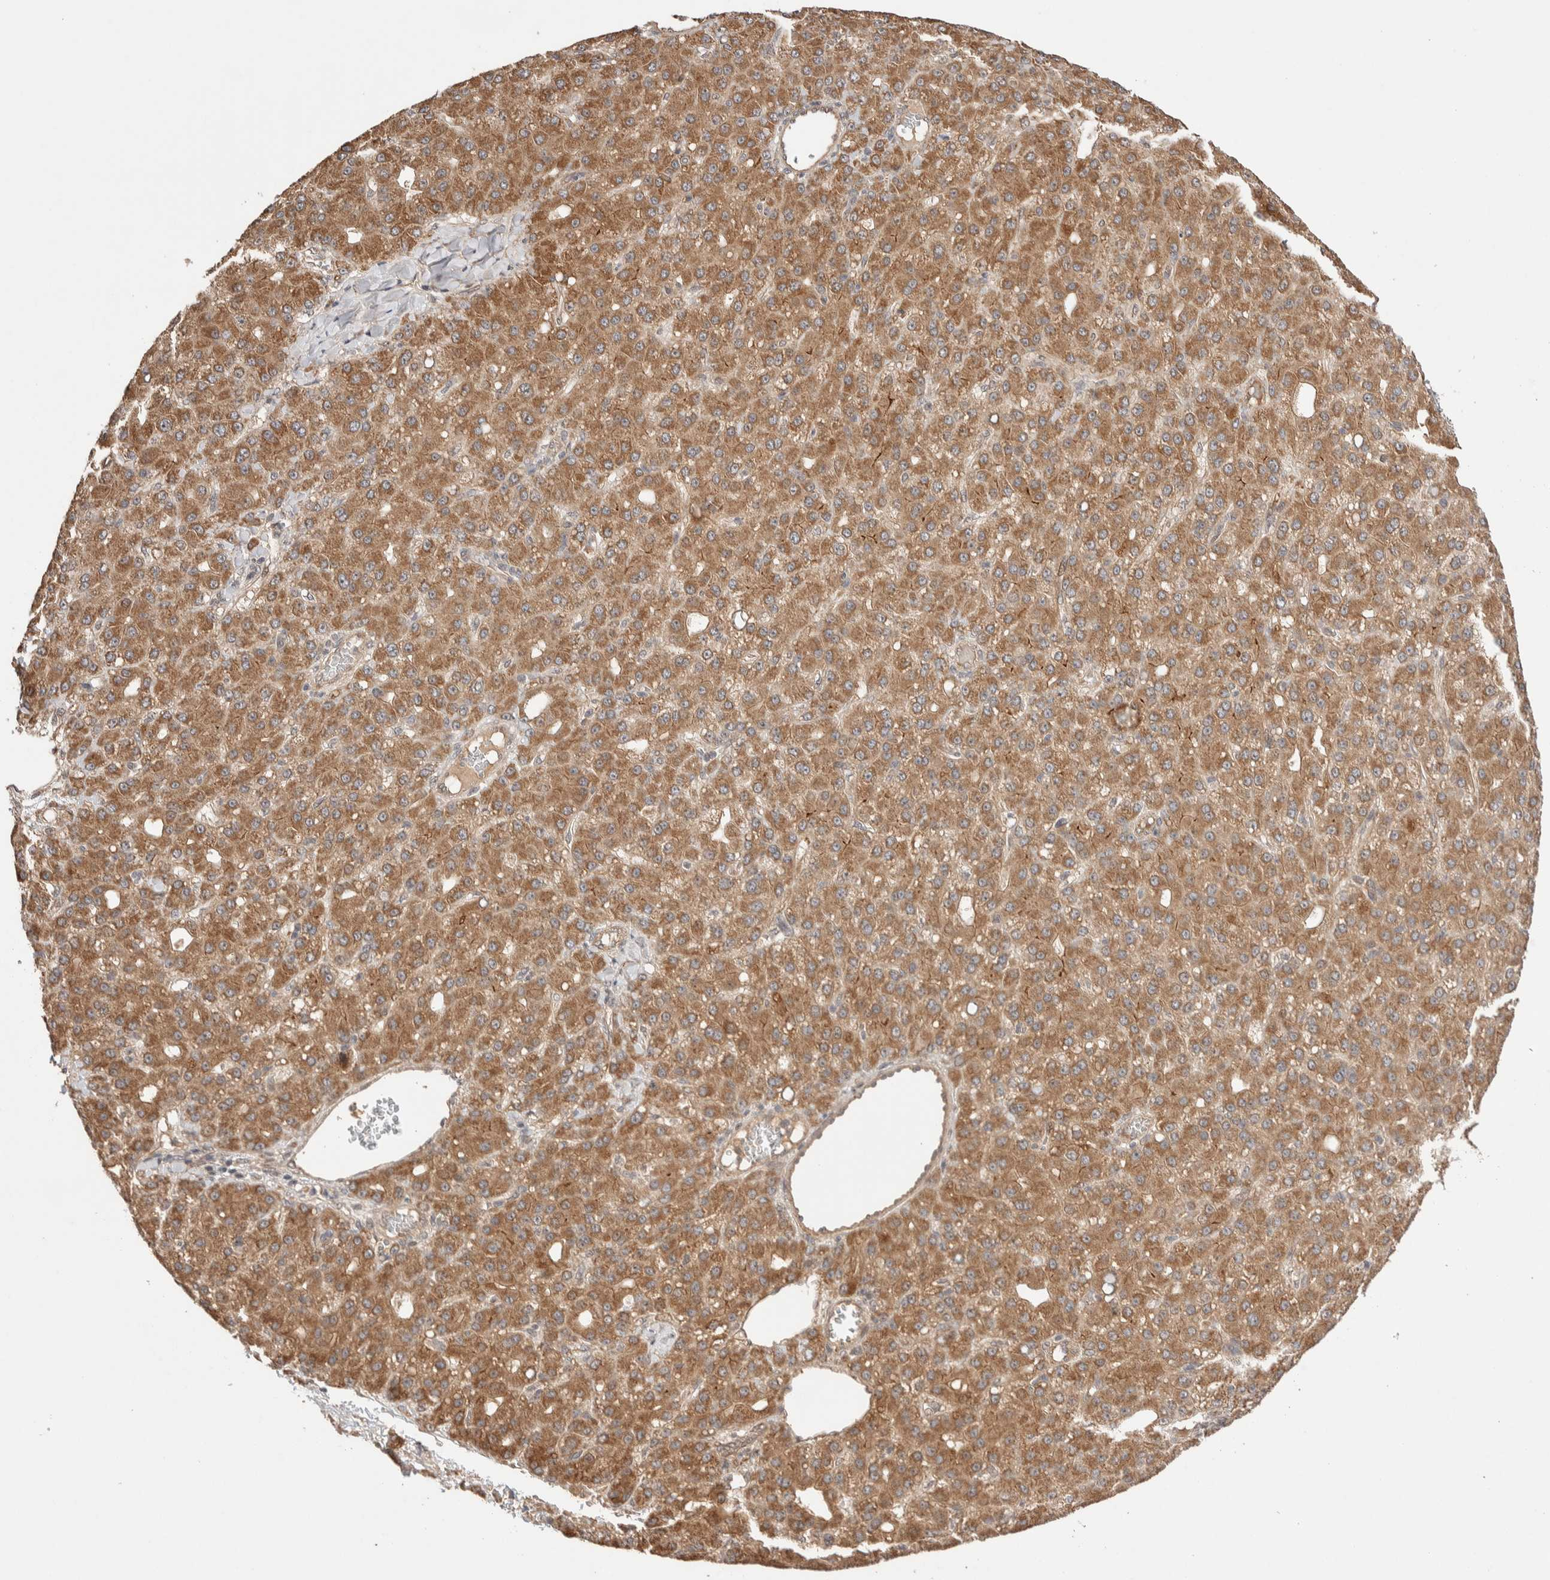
{"staining": {"intensity": "moderate", "quantity": ">75%", "location": "cytoplasmic/membranous"}, "tissue": "liver cancer", "cell_type": "Tumor cells", "image_type": "cancer", "snomed": [{"axis": "morphology", "description": "Carcinoma, Hepatocellular, NOS"}, {"axis": "topography", "description": "Liver"}], "caption": "This is a histology image of IHC staining of liver hepatocellular carcinoma, which shows moderate expression in the cytoplasmic/membranous of tumor cells.", "gene": "PRDM15", "patient": {"sex": "male", "age": 67}}